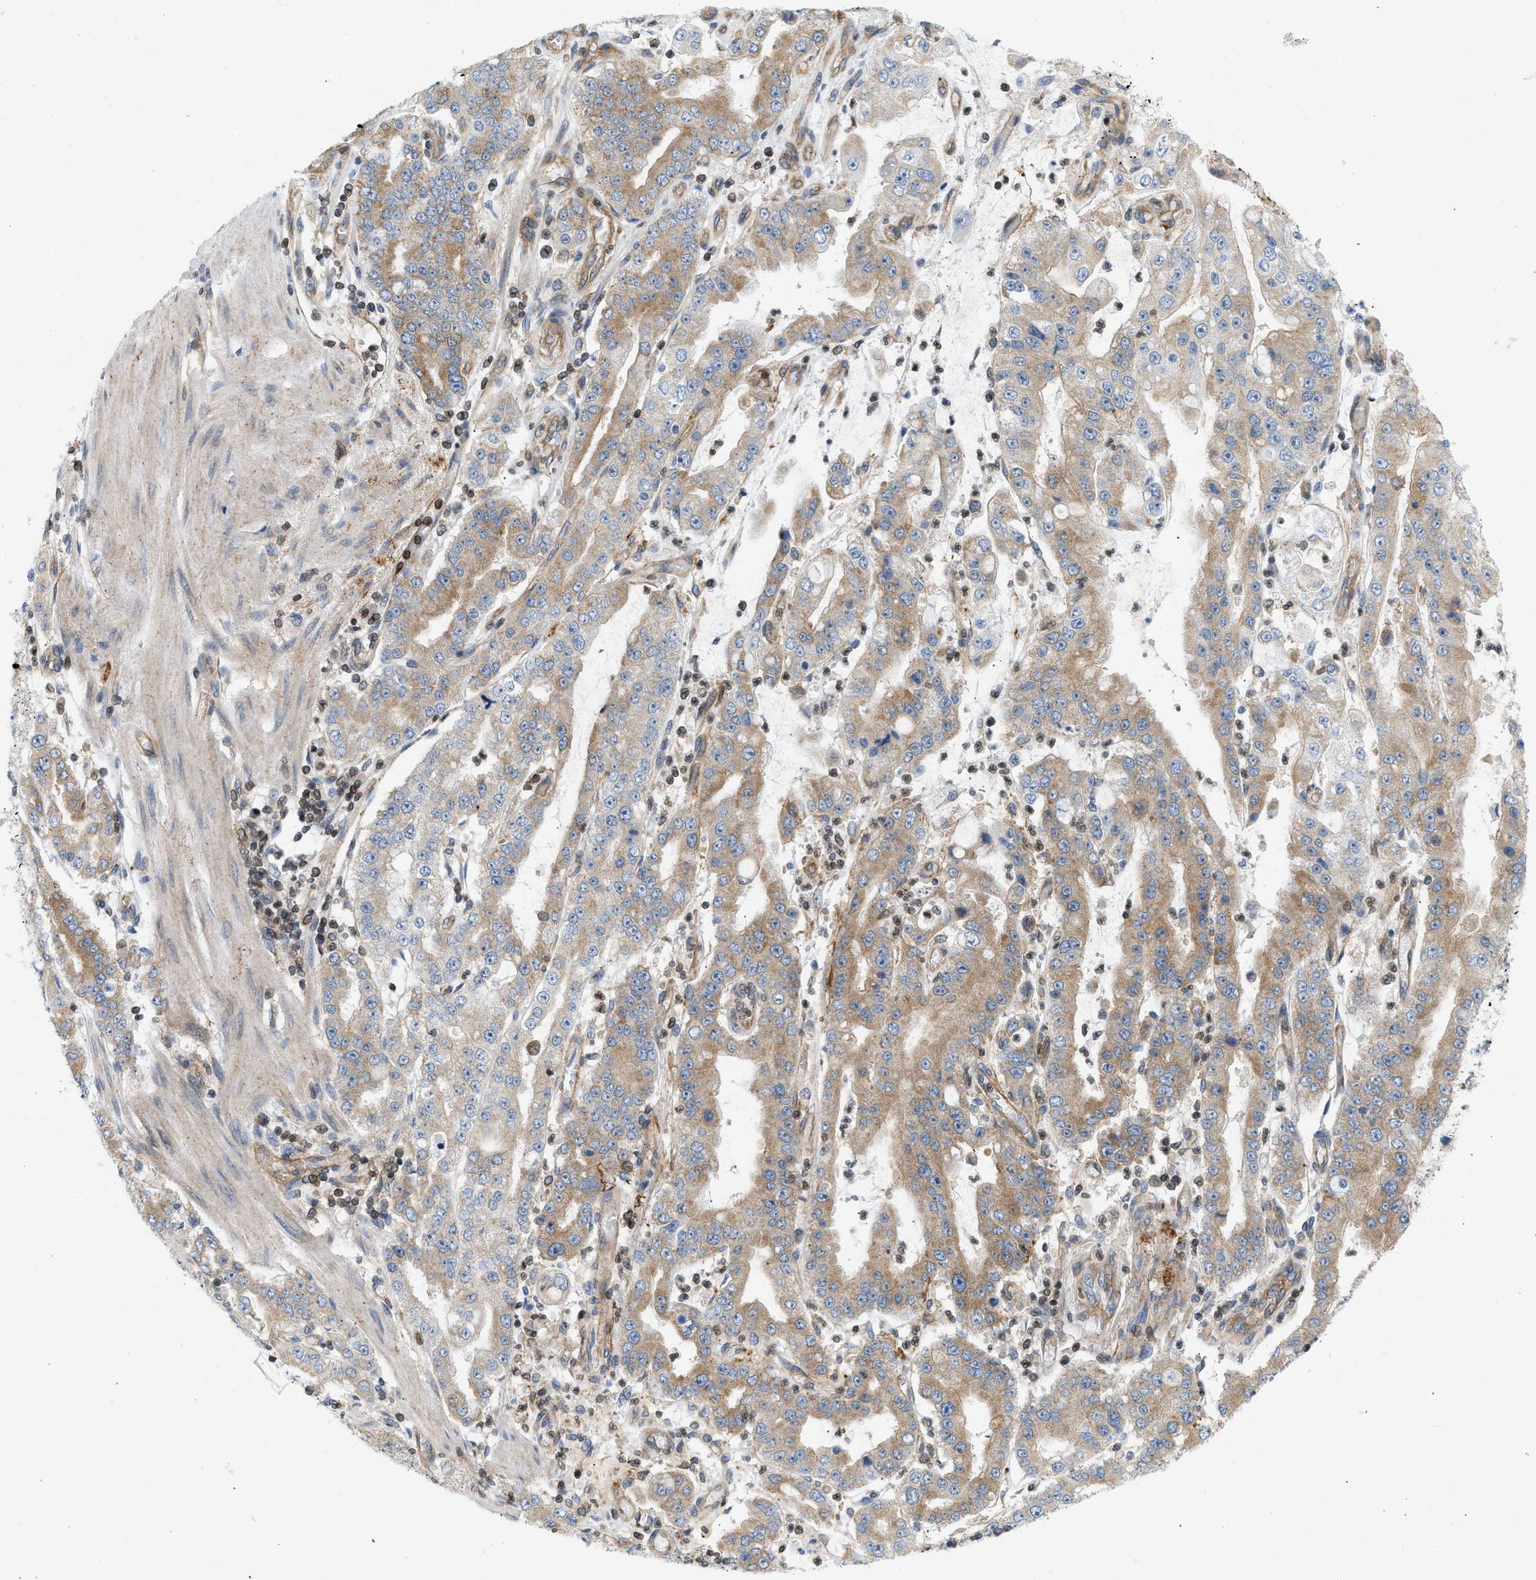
{"staining": {"intensity": "moderate", "quantity": ">75%", "location": "cytoplasmic/membranous"}, "tissue": "stomach cancer", "cell_type": "Tumor cells", "image_type": "cancer", "snomed": [{"axis": "morphology", "description": "Adenocarcinoma, NOS"}, {"axis": "topography", "description": "Stomach"}], "caption": "IHC (DAB (3,3'-diaminobenzidine)) staining of stomach cancer reveals moderate cytoplasmic/membranous protein staining in approximately >75% of tumor cells.", "gene": "STRN", "patient": {"sex": "male", "age": 76}}